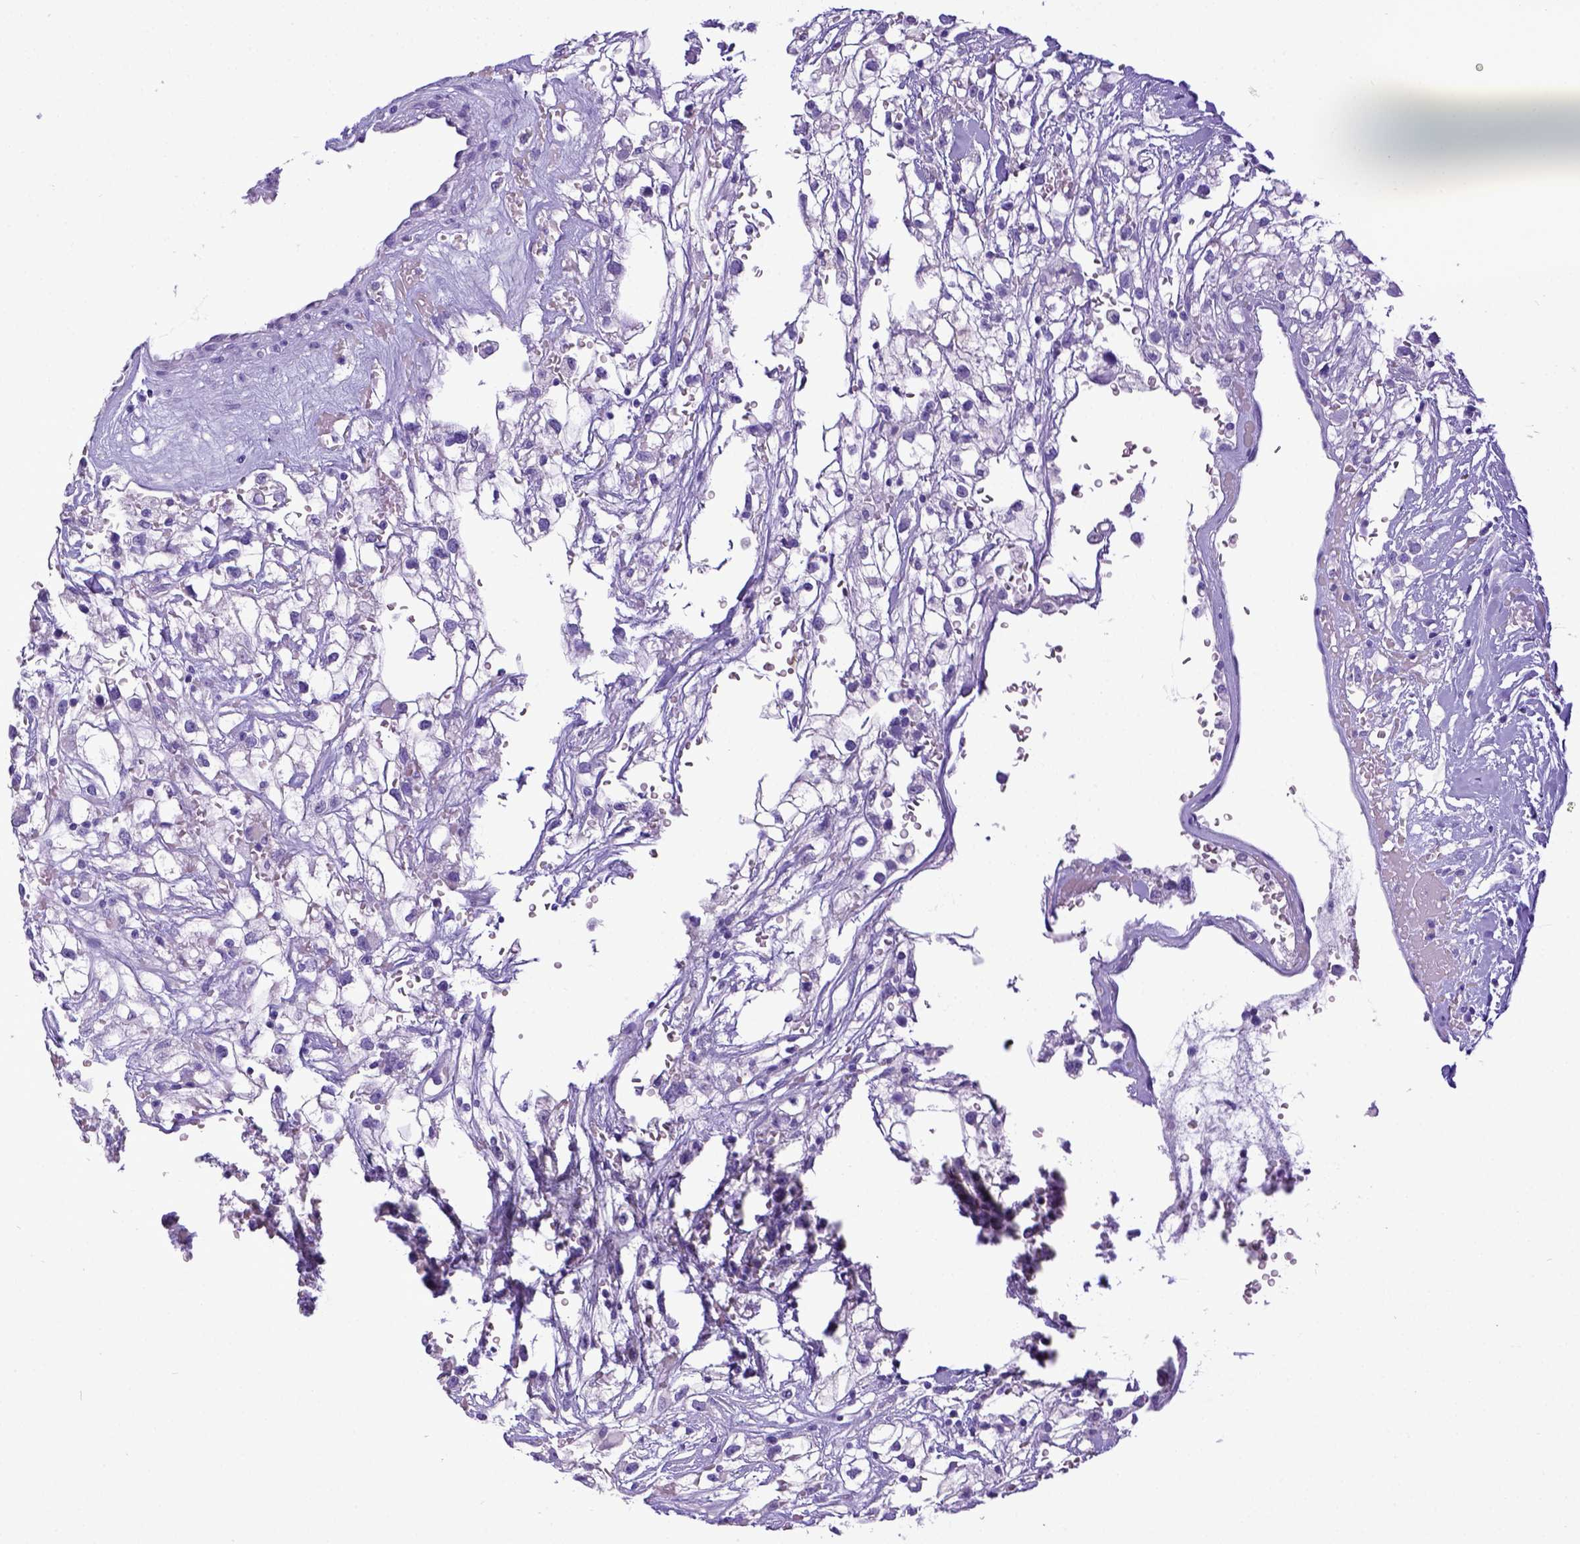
{"staining": {"intensity": "negative", "quantity": "none", "location": "none"}, "tissue": "renal cancer", "cell_type": "Tumor cells", "image_type": "cancer", "snomed": [{"axis": "morphology", "description": "Adenocarcinoma, NOS"}, {"axis": "topography", "description": "Kidney"}], "caption": "The image shows no staining of tumor cells in adenocarcinoma (renal). (Immunohistochemistry, brightfield microscopy, high magnification).", "gene": "ESR1", "patient": {"sex": "male", "age": 59}}